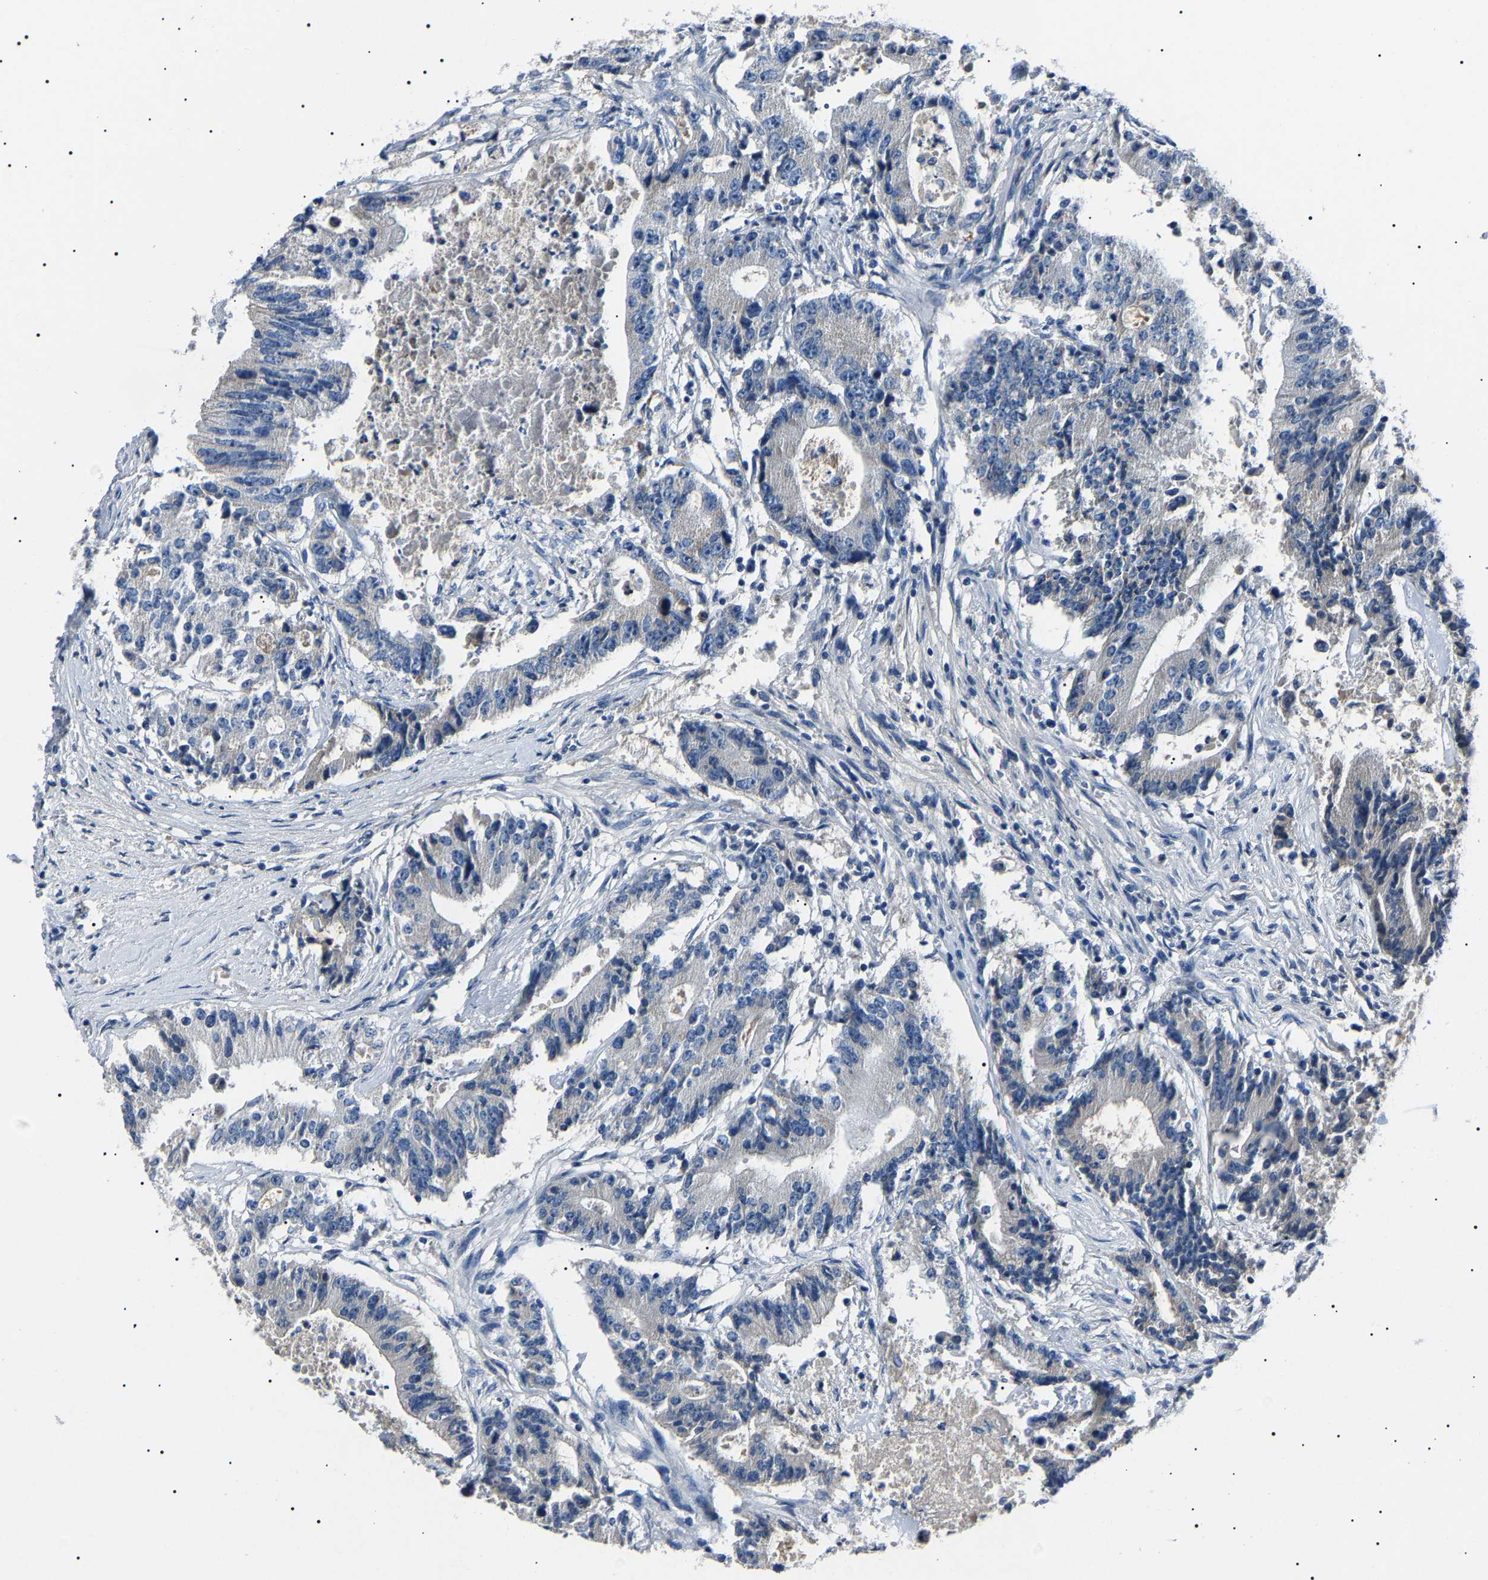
{"staining": {"intensity": "negative", "quantity": "none", "location": "none"}, "tissue": "colorectal cancer", "cell_type": "Tumor cells", "image_type": "cancer", "snomed": [{"axis": "morphology", "description": "Adenocarcinoma, NOS"}, {"axis": "topography", "description": "Colon"}], "caption": "Tumor cells show no significant expression in adenocarcinoma (colorectal).", "gene": "KLK15", "patient": {"sex": "female", "age": 77}}